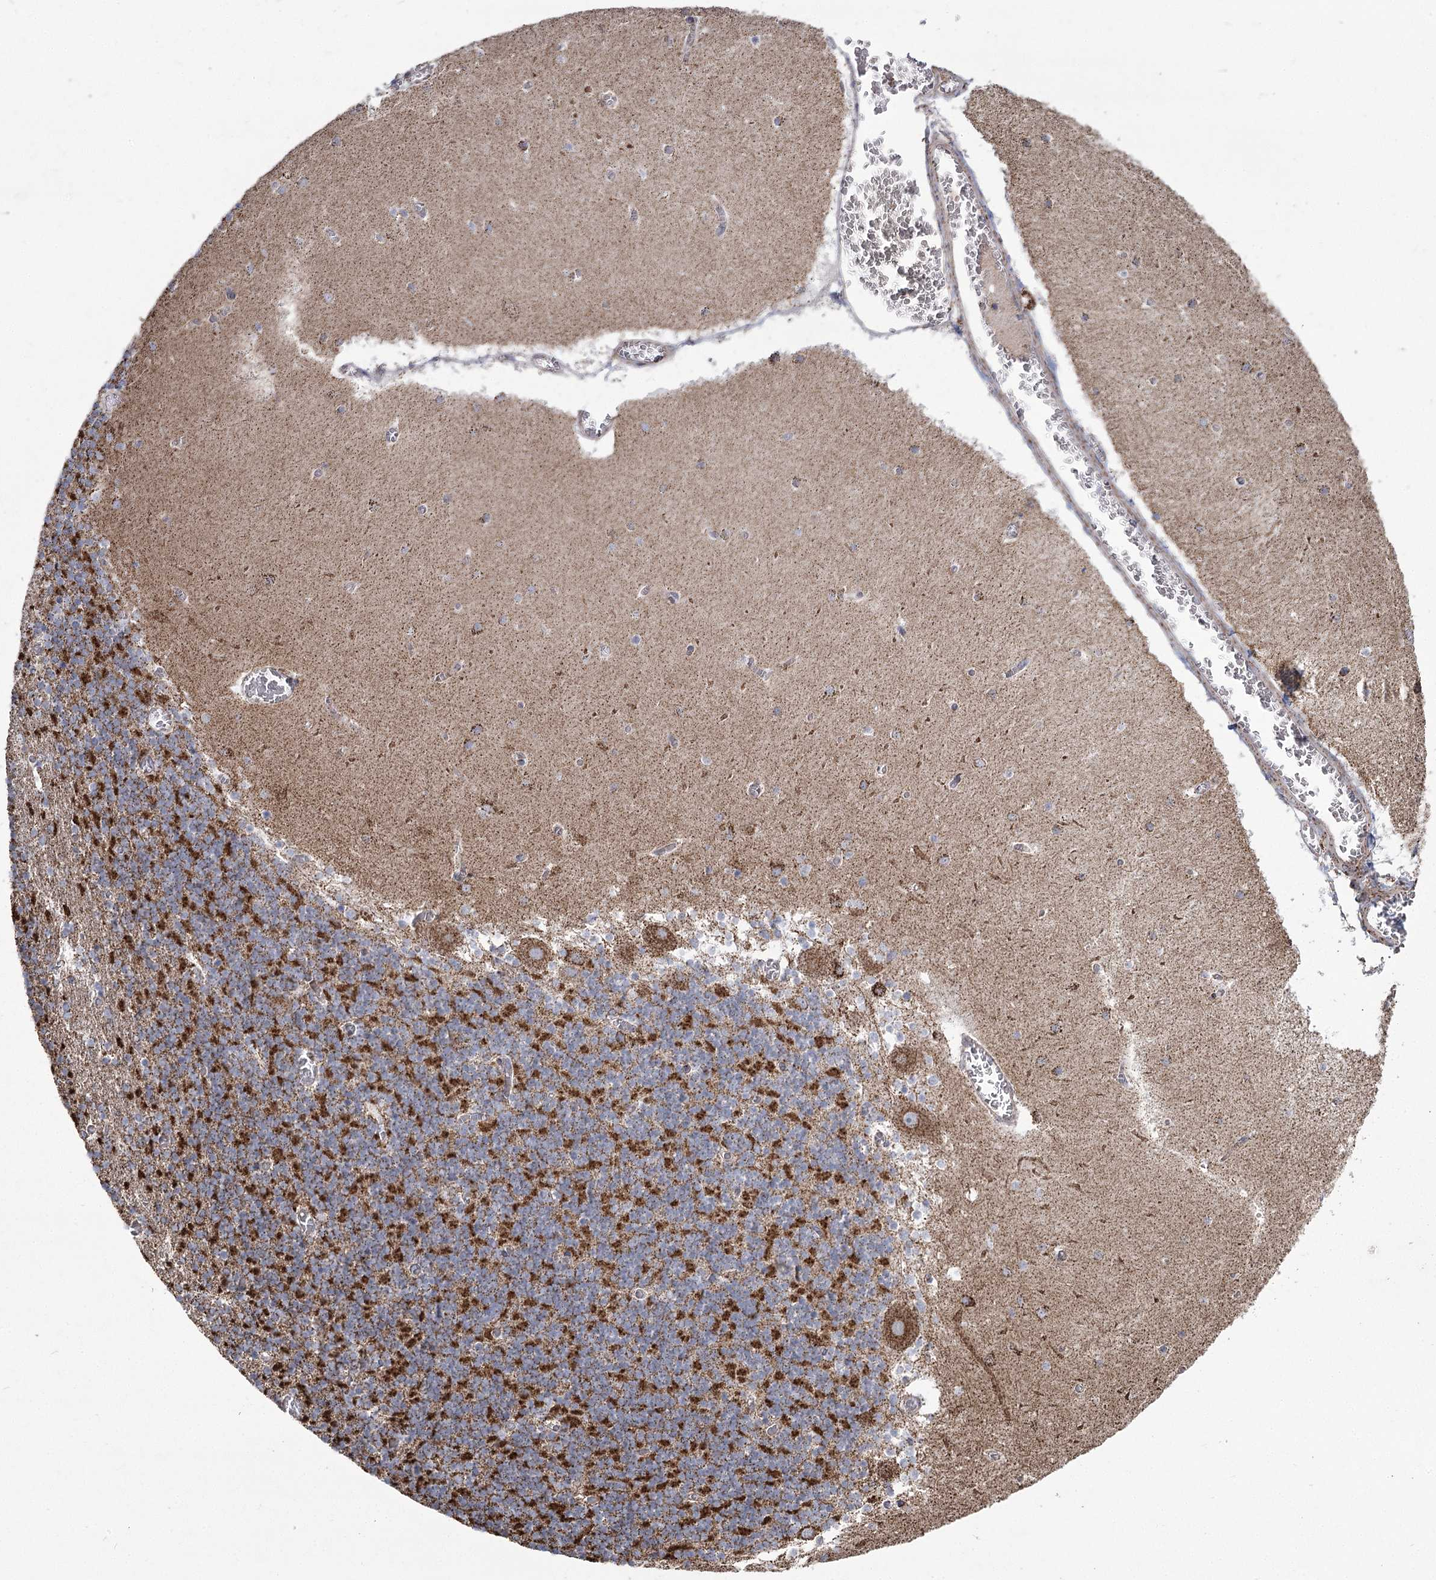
{"staining": {"intensity": "strong", "quantity": "25%-75%", "location": "cytoplasmic/membranous"}, "tissue": "cerebellum", "cell_type": "Cells in granular layer", "image_type": "normal", "snomed": [{"axis": "morphology", "description": "Normal tissue, NOS"}, {"axis": "topography", "description": "Cerebellum"}], "caption": "Cerebellum stained for a protein reveals strong cytoplasmic/membranous positivity in cells in granular layer.", "gene": "RANBP3L", "patient": {"sex": "female", "age": 28}}